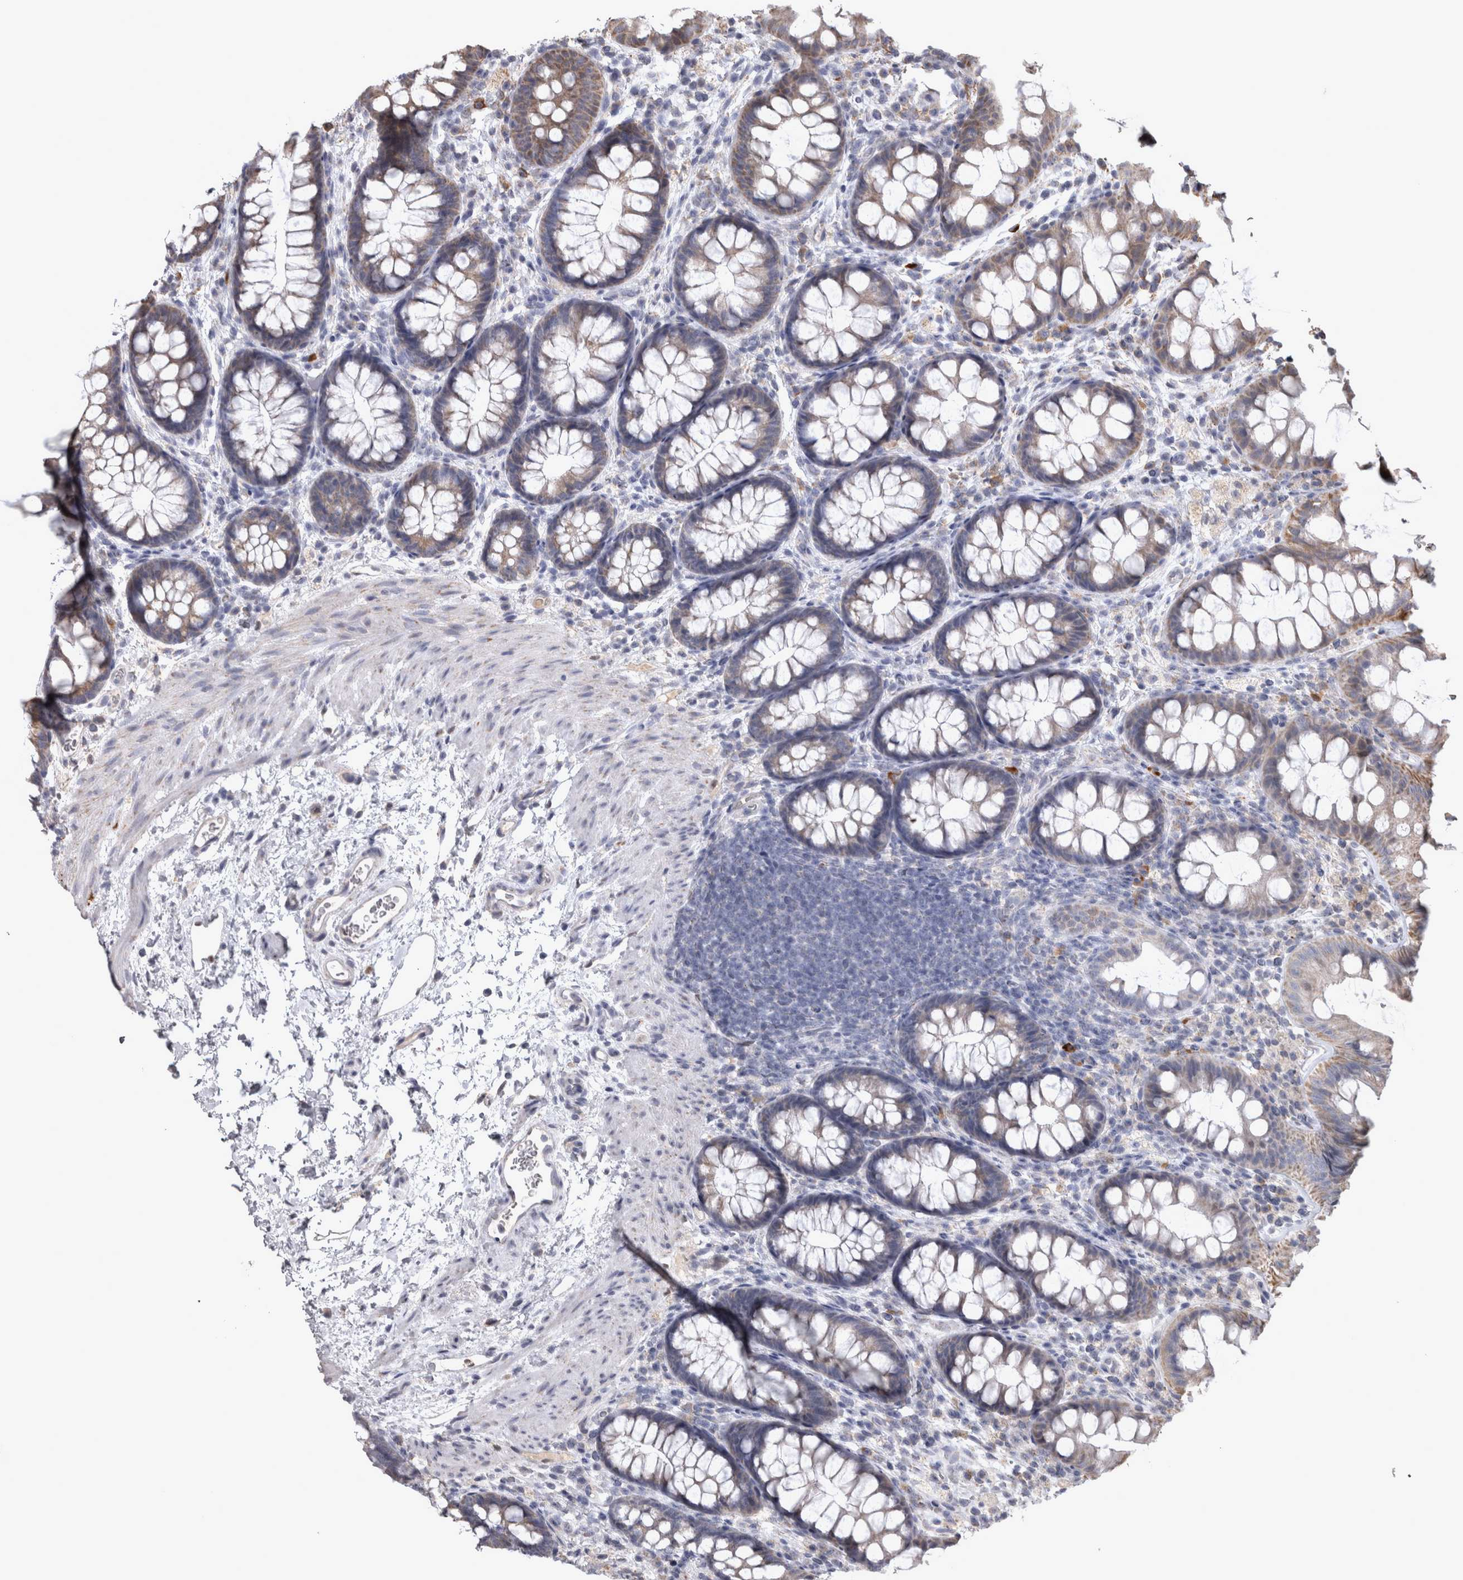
{"staining": {"intensity": "weak", "quantity": "25%-75%", "location": "cytoplasmic/membranous"}, "tissue": "colon", "cell_type": "Endothelial cells", "image_type": "normal", "snomed": [{"axis": "morphology", "description": "Normal tissue, NOS"}, {"axis": "topography", "description": "Colon"}], "caption": "Brown immunohistochemical staining in unremarkable human colon demonstrates weak cytoplasmic/membranous positivity in approximately 25%-75% of endothelial cells.", "gene": "DBT", "patient": {"sex": "female", "age": 62}}